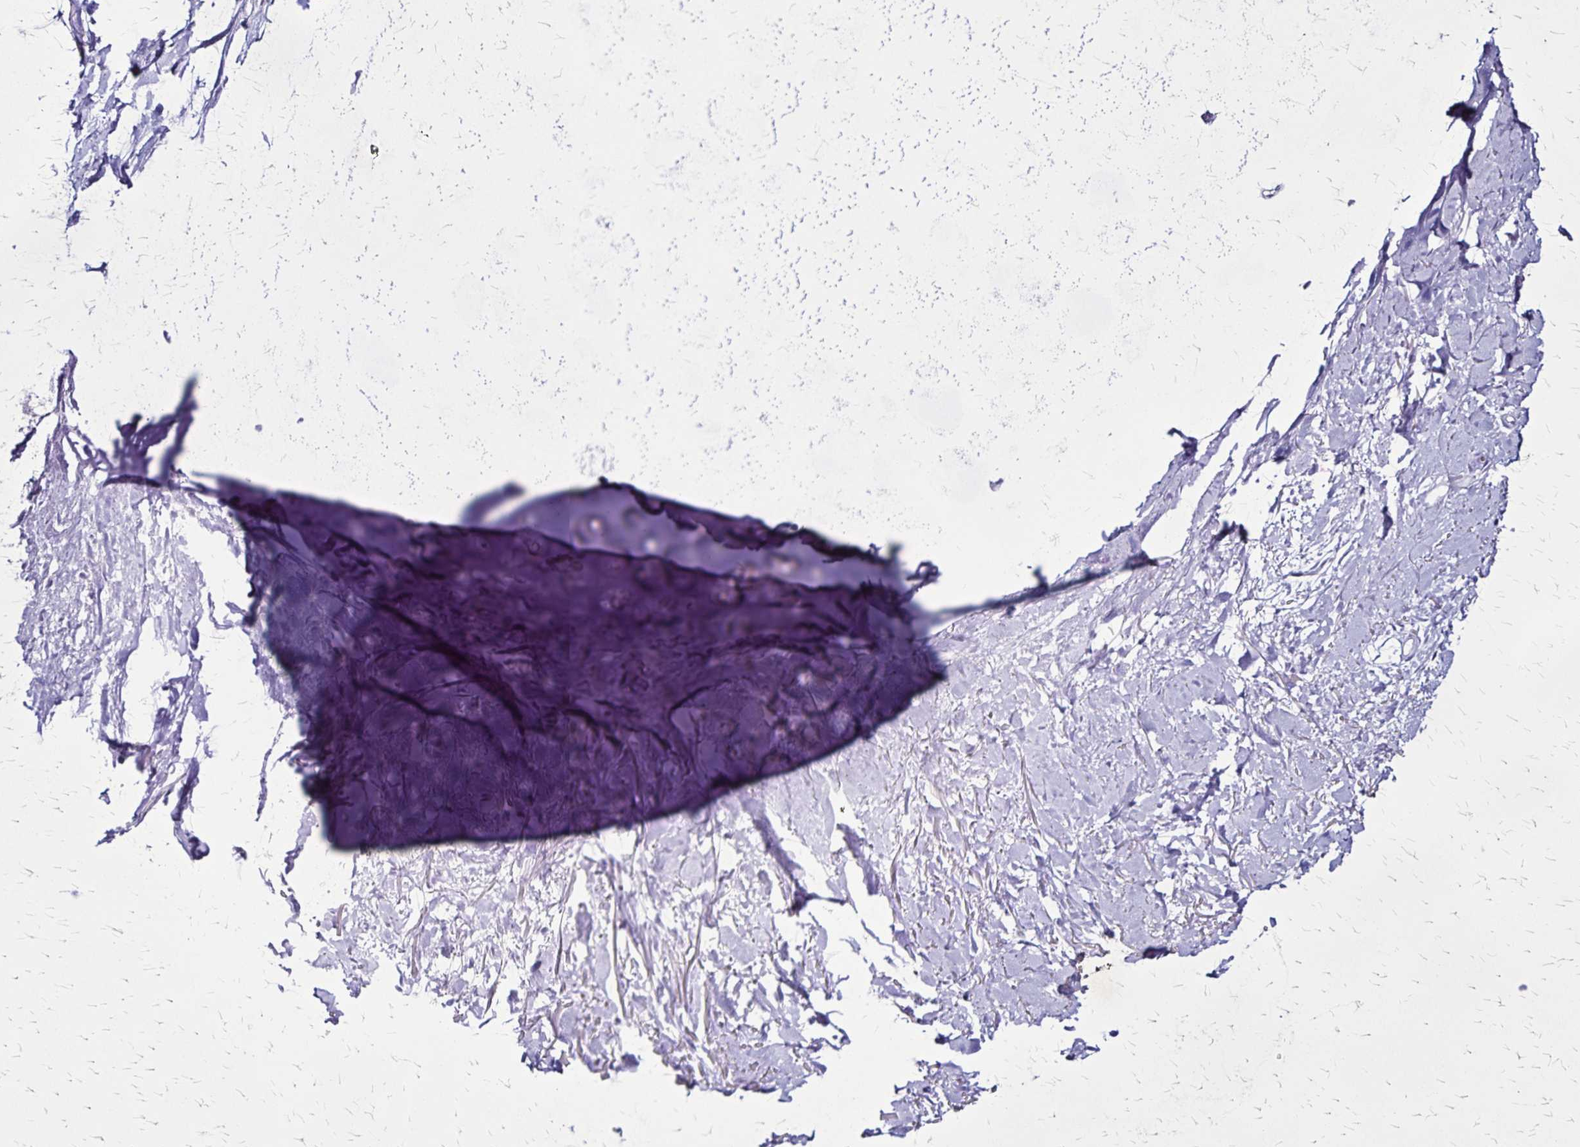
{"staining": {"intensity": "negative", "quantity": "none", "location": "none"}, "tissue": "adipose tissue", "cell_type": "Adipocytes", "image_type": "normal", "snomed": [{"axis": "morphology", "description": "Normal tissue, NOS"}, {"axis": "topography", "description": "Cartilage tissue"}, {"axis": "topography", "description": "Bronchus"}], "caption": "Immunohistochemistry (IHC) of unremarkable adipose tissue reveals no expression in adipocytes. (DAB (3,3'-diaminobenzidine) immunohistochemistry with hematoxylin counter stain).", "gene": "KRT2", "patient": {"sex": "female", "age": 79}}